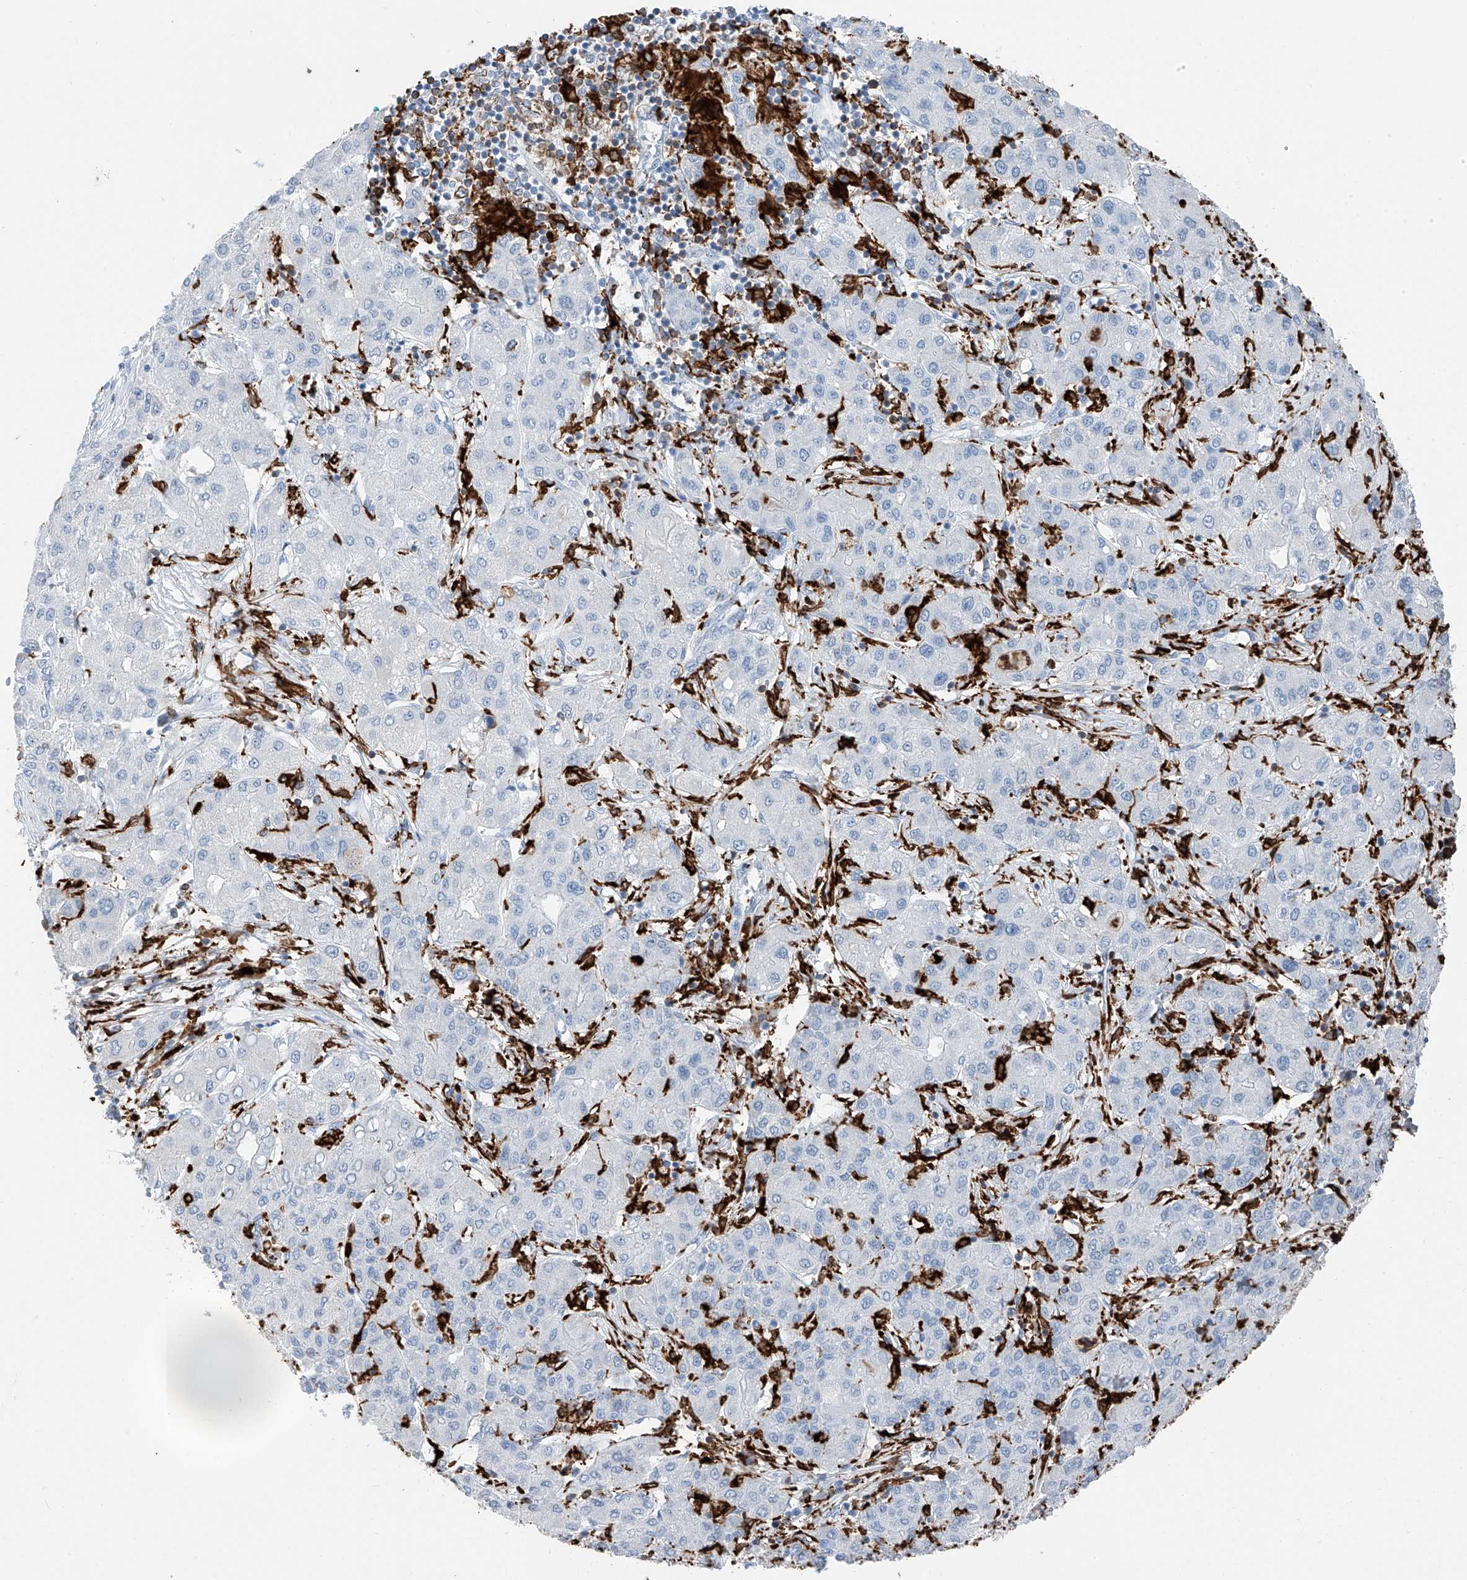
{"staining": {"intensity": "negative", "quantity": "none", "location": "none"}, "tissue": "liver cancer", "cell_type": "Tumor cells", "image_type": "cancer", "snomed": [{"axis": "morphology", "description": "Carcinoma, Hepatocellular, NOS"}, {"axis": "topography", "description": "Liver"}], "caption": "High power microscopy image of an immunohistochemistry image of hepatocellular carcinoma (liver), revealing no significant expression in tumor cells.", "gene": "TBXAS1", "patient": {"sex": "male", "age": 65}}